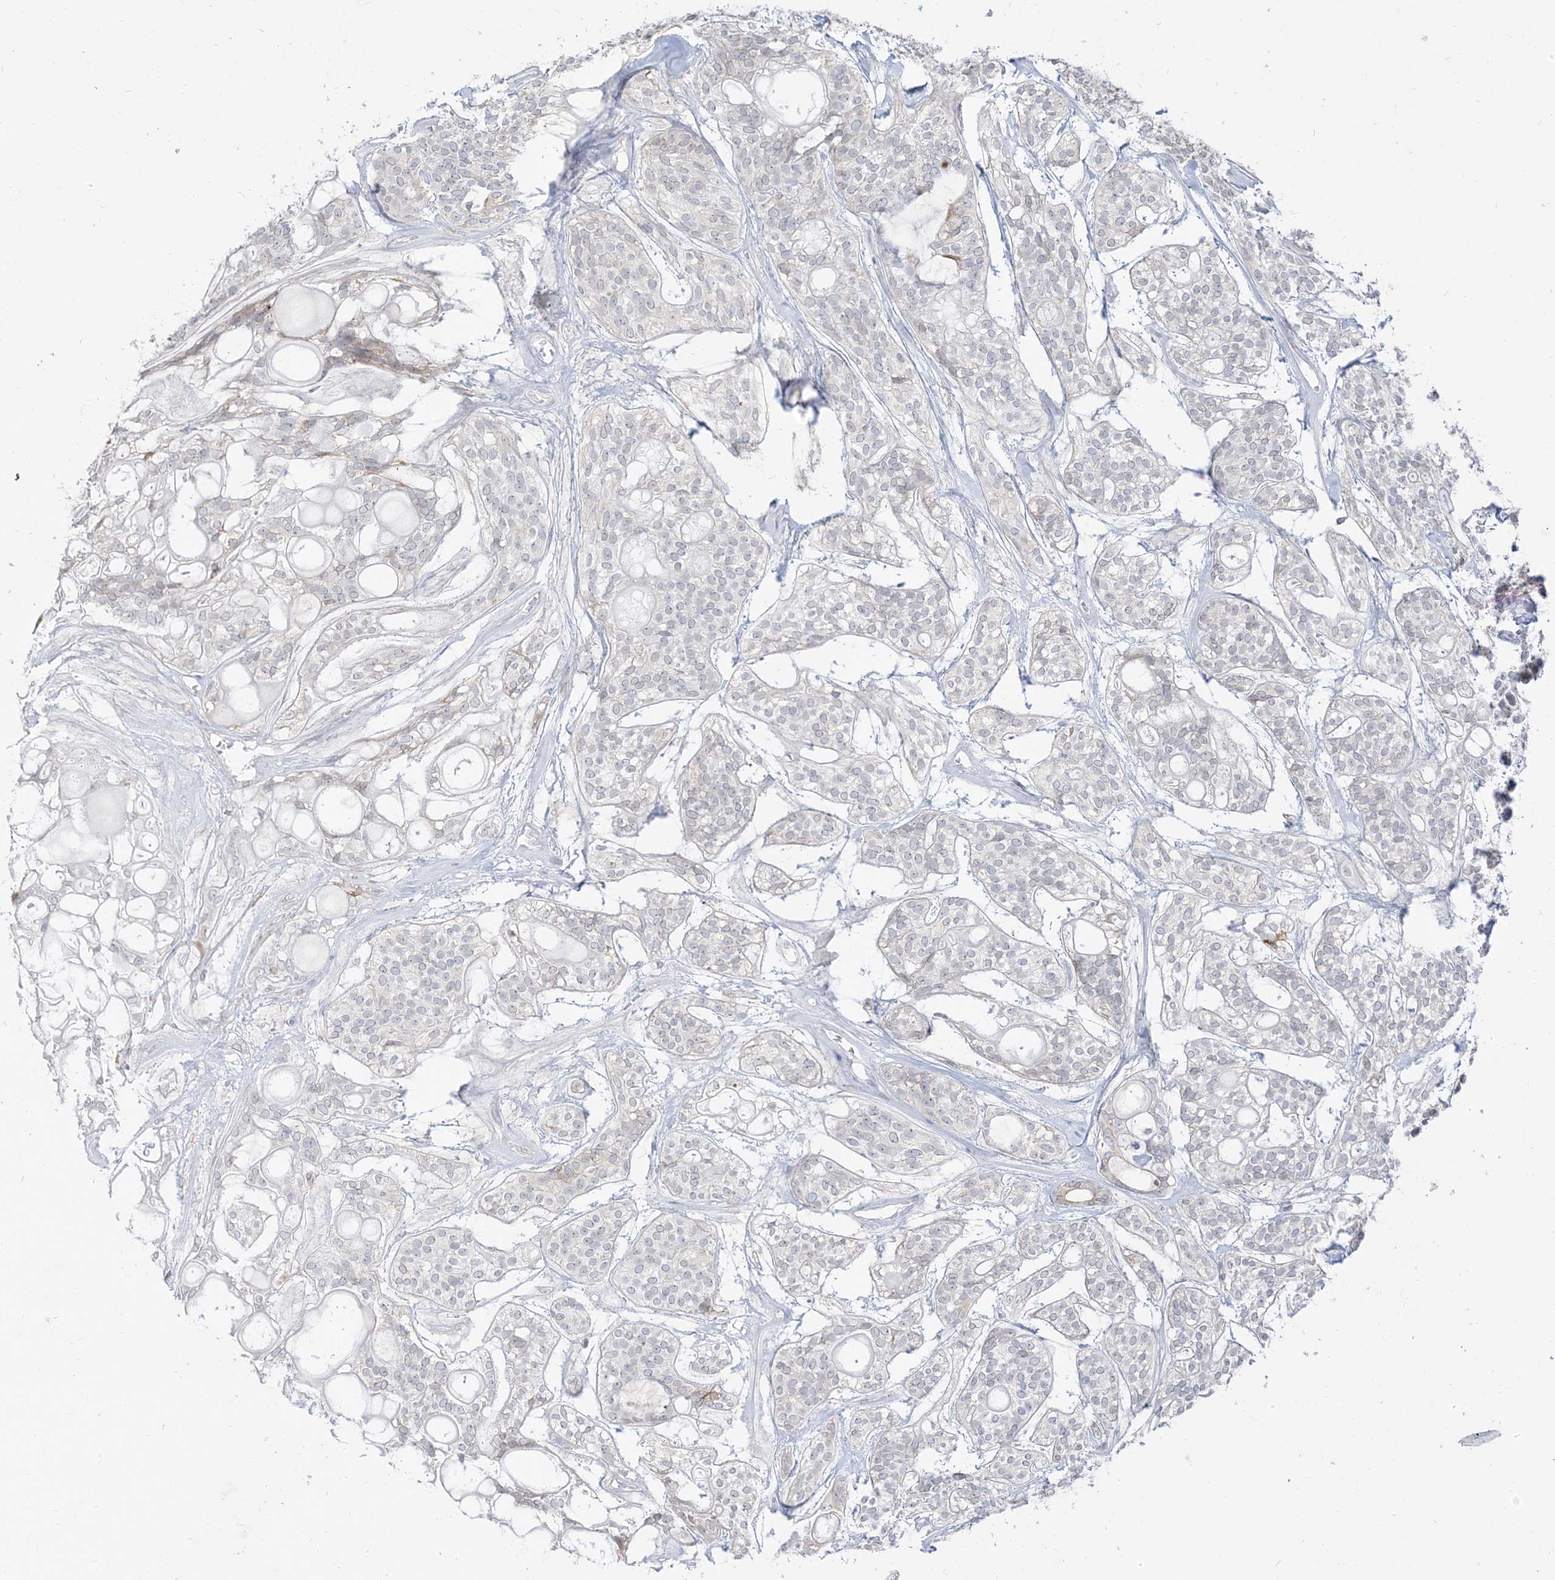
{"staining": {"intensity": "negative", "quantity": "none", "location": "none"}, "tissue": "head and neck cancer", "cell_type": "Tumor cells", "image_type": "cancer", "snomed": [{"axis": "morphology", "description": "Adenocarcinoma, NOS"}, {"axis": "topography", "description": "Head-Neck"}], "caption": "Image shows no protein positivity in tumor cells of adenocarcinoma (head and neck) tissue. (DAB (3,3'-diaminobenzidine) immunohistochemistry, high magnification).", "gene": "LOXL3", "patient": {"sex": "male", "age": 66}}